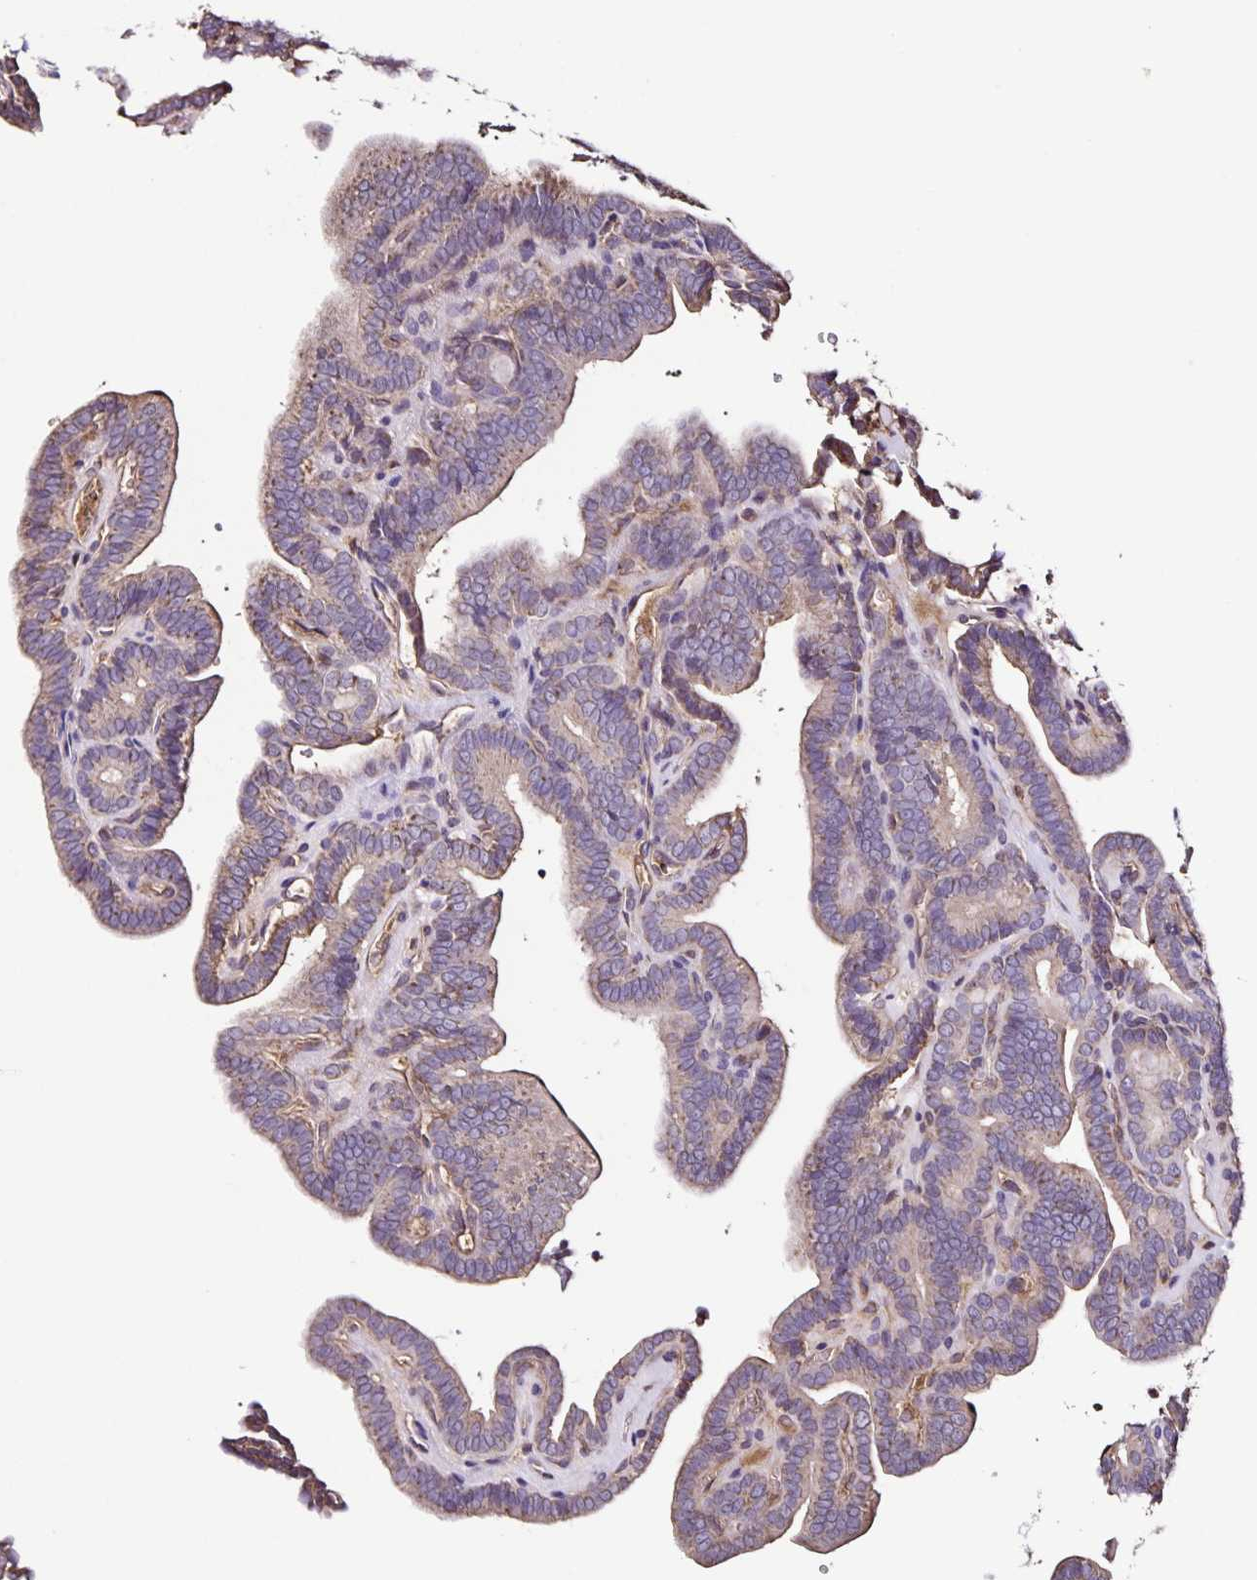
{"staining": {"intensity": "moderate", "quantity": "<25%", "location": "cytoplasmic/membranous"}, "tissue": "thyroid cancer", "cell_type": "Tumor cells", "image_type": "cancer", "snomed": [{"axis": "morphology", "description": "Papillary adenocarcinoma, NOS"}, {"axis": "topography", "description": "Thyroid gland"}], "caption": "Thyroid cancer (papillary adenocarcinoma) tissue reveals moderate cytoplasmic/membranous positivity in approximately <25% of tumor cells", "gene": "MAN1A1", "patient": {"sex": "female", "age": 21}}